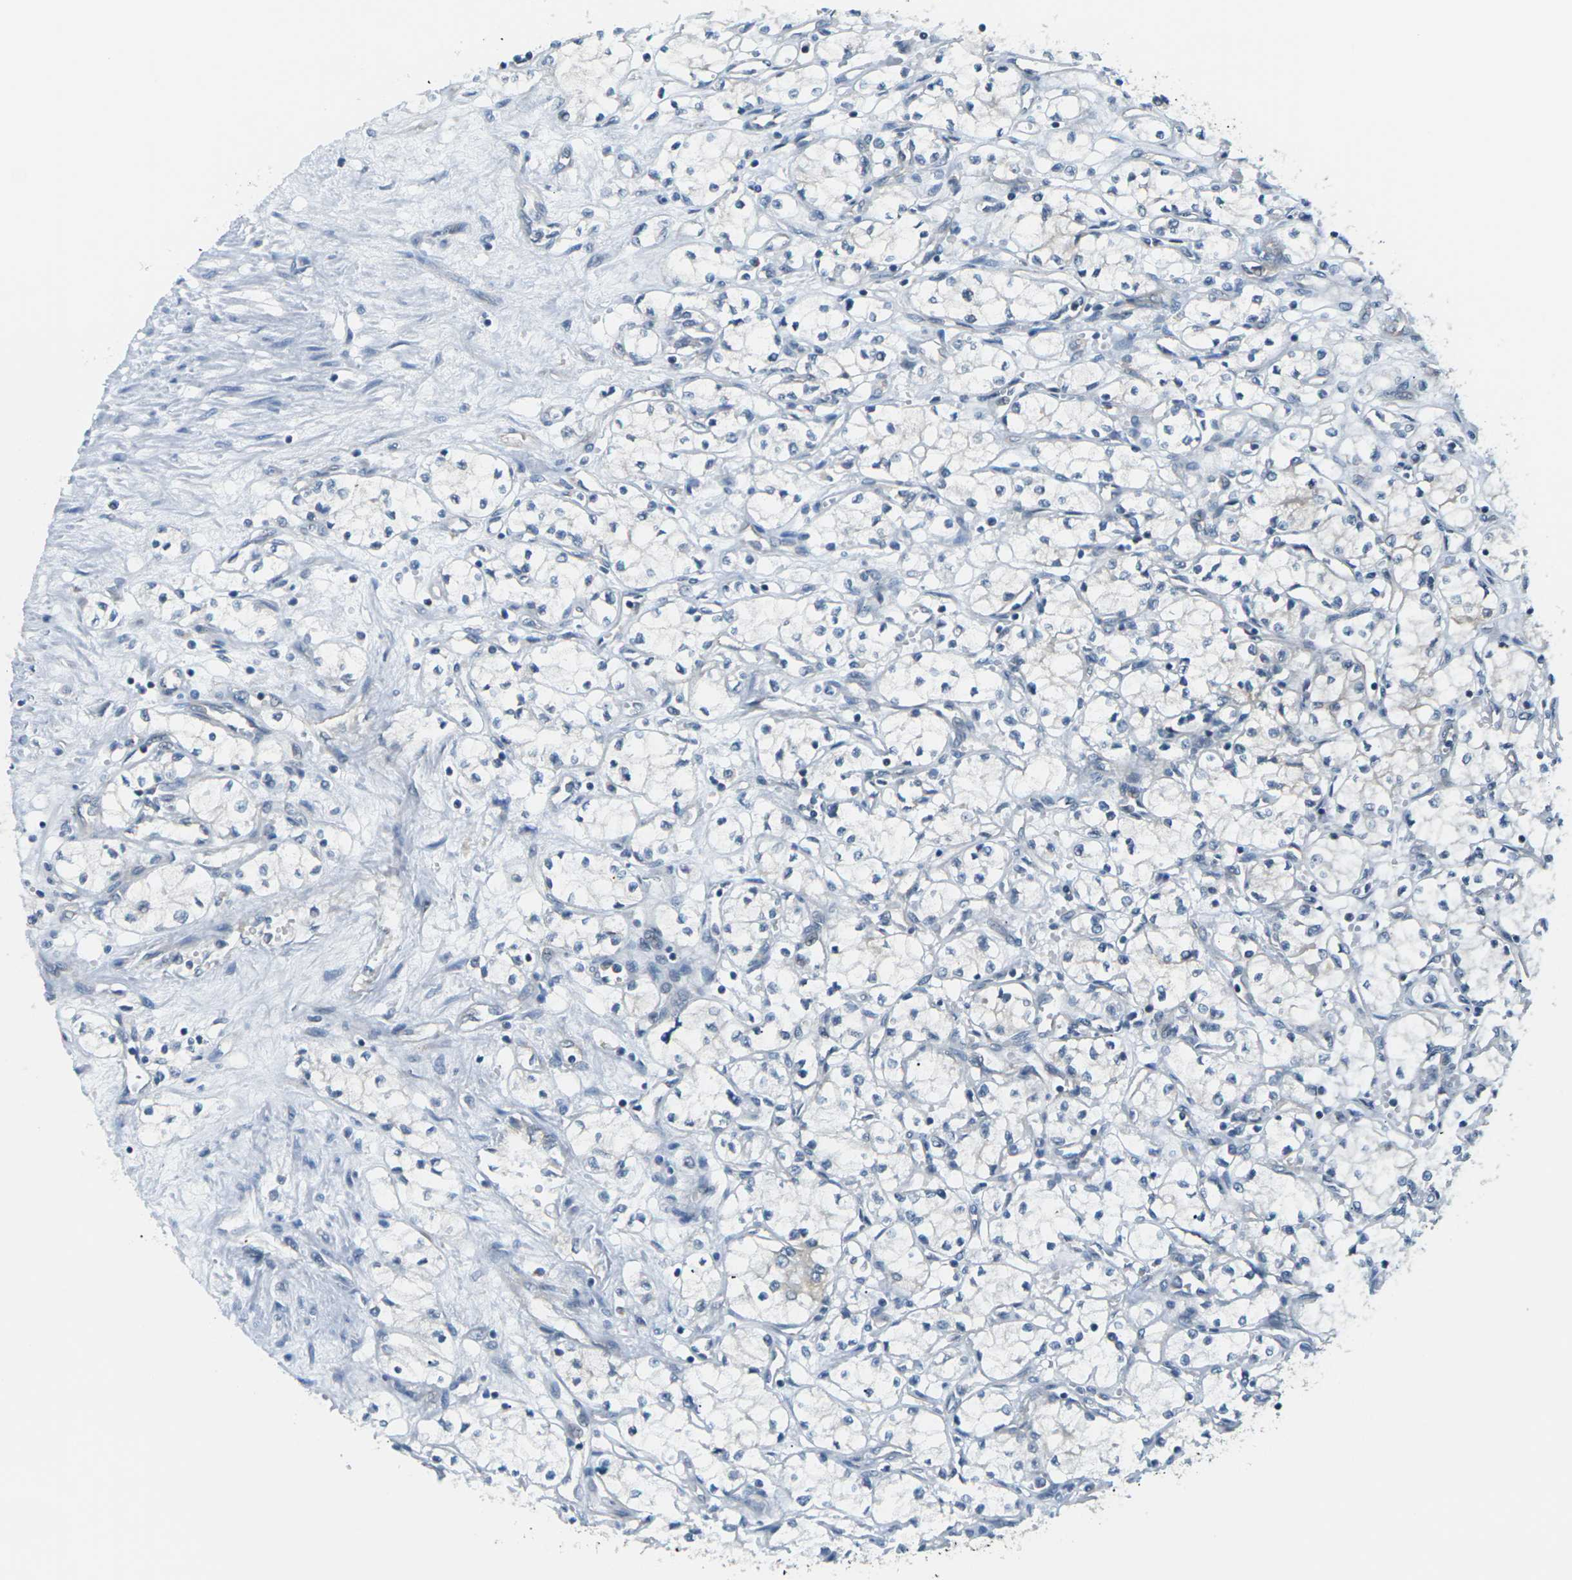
{"staining": {"intensity": "negative", "quantity": "none", "location": "none"}, "tissue": "renal cancer", "cell_type": "Tumor cells", "image_type": "cancer", "snomed": [{"axis": "morphology", "description": "Normal tissue, NOS"}, {"axis": "morphology", "description": "Adenocarcinoma, NOS"}, {"axis": "topography", "description": "Kidney"}], "caption": "Tumor cells show no significant staining in renal cancer (adenocarcinoma).", "gene": "SLC13A3", "patient": {"sex": "male", "age": 59}}